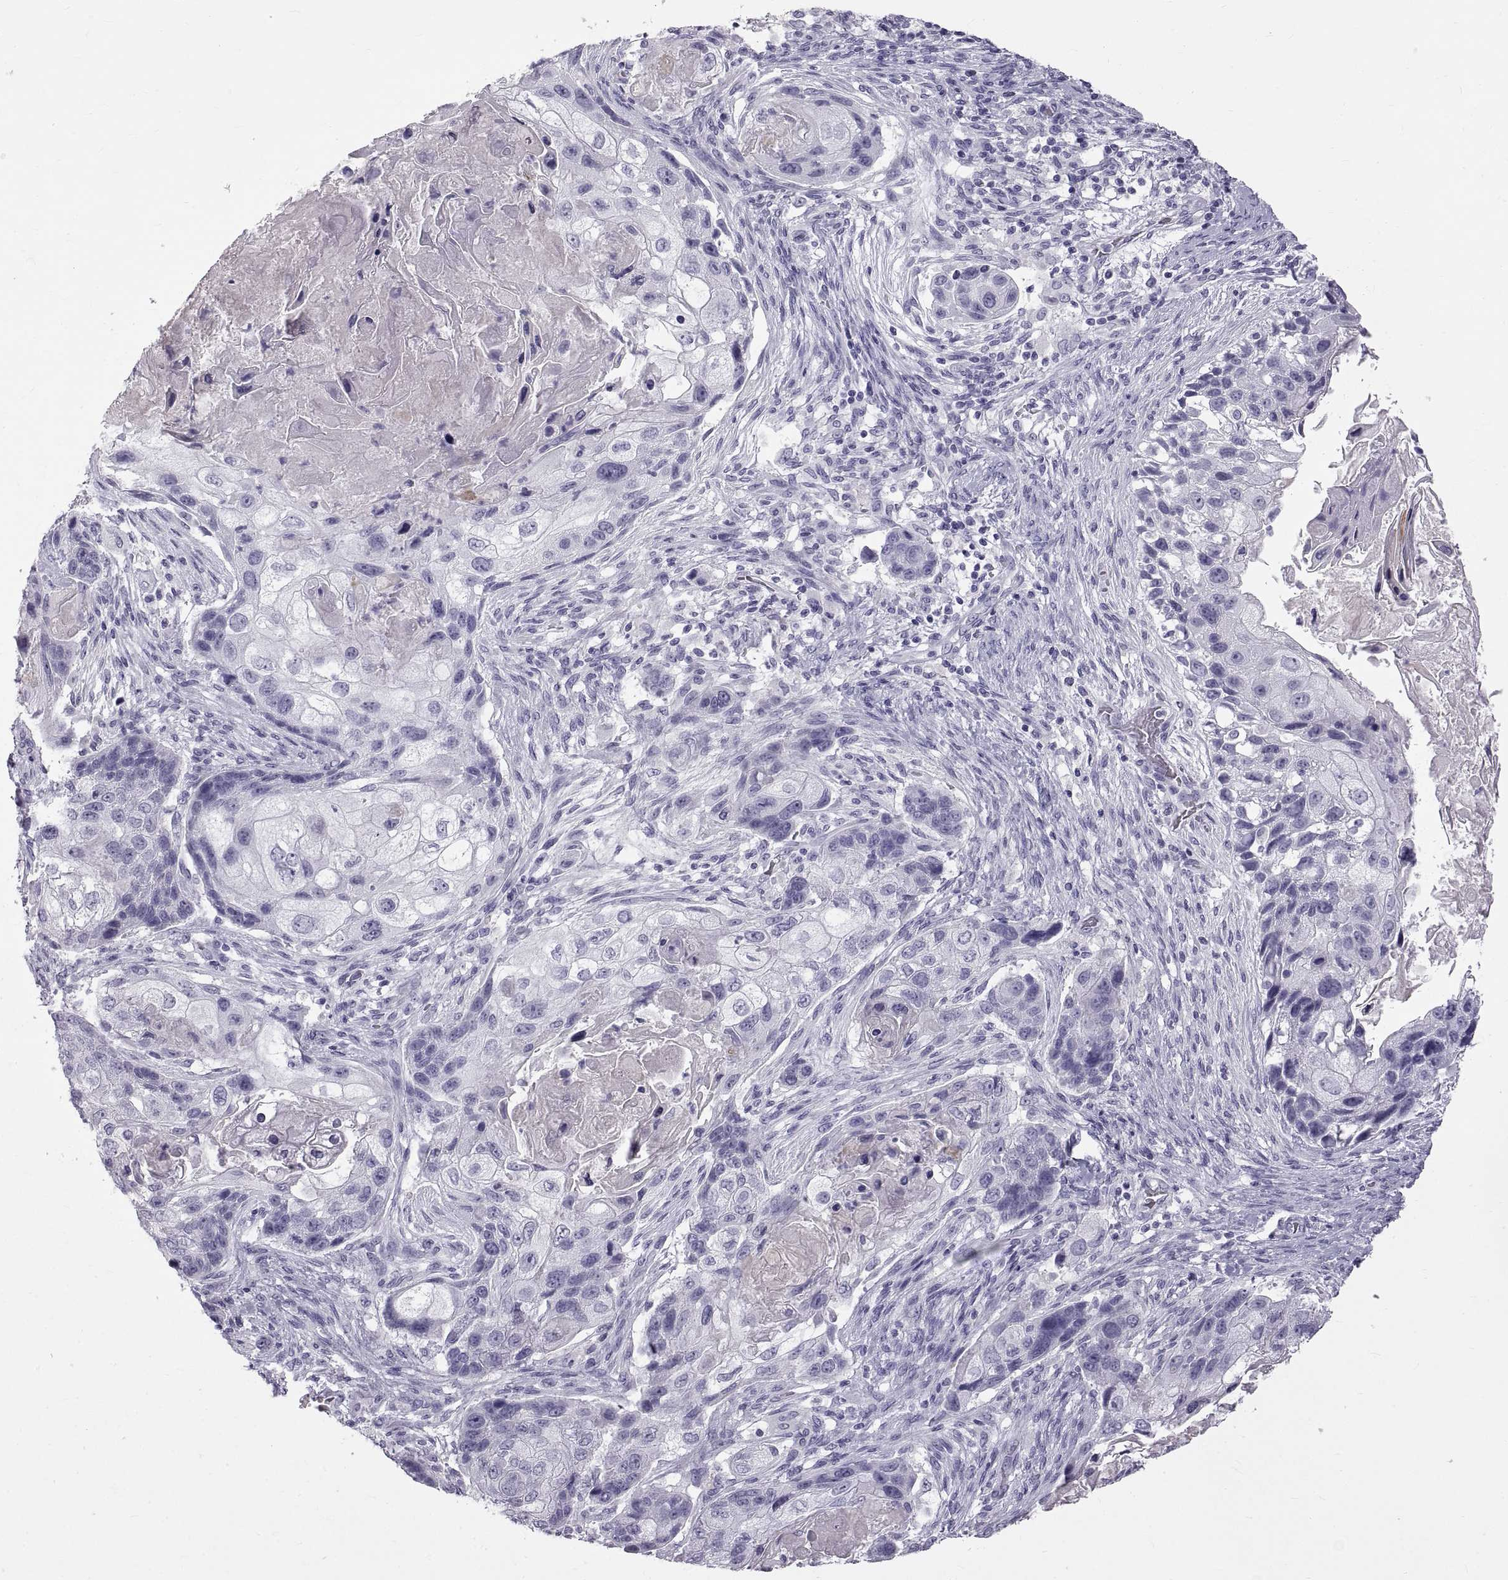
{"staining": {"intensity": "negative", "quantity": "none", "location": "none"}, "tissue": "lung cancer", "cell_type": "Tumor cells", "image_type": "cancer", "snomed": [{"axis": "morphology", "description": "Squamous cell carcinoma, NOS"}, {"axis": "topography", "description": "Lung"}], "caption": "Tumor cells are negative for protein expression in human lung squamous cell carcinoma.", "gene": "WFDC8", "patient": {"sex": "male", "age": 69}}